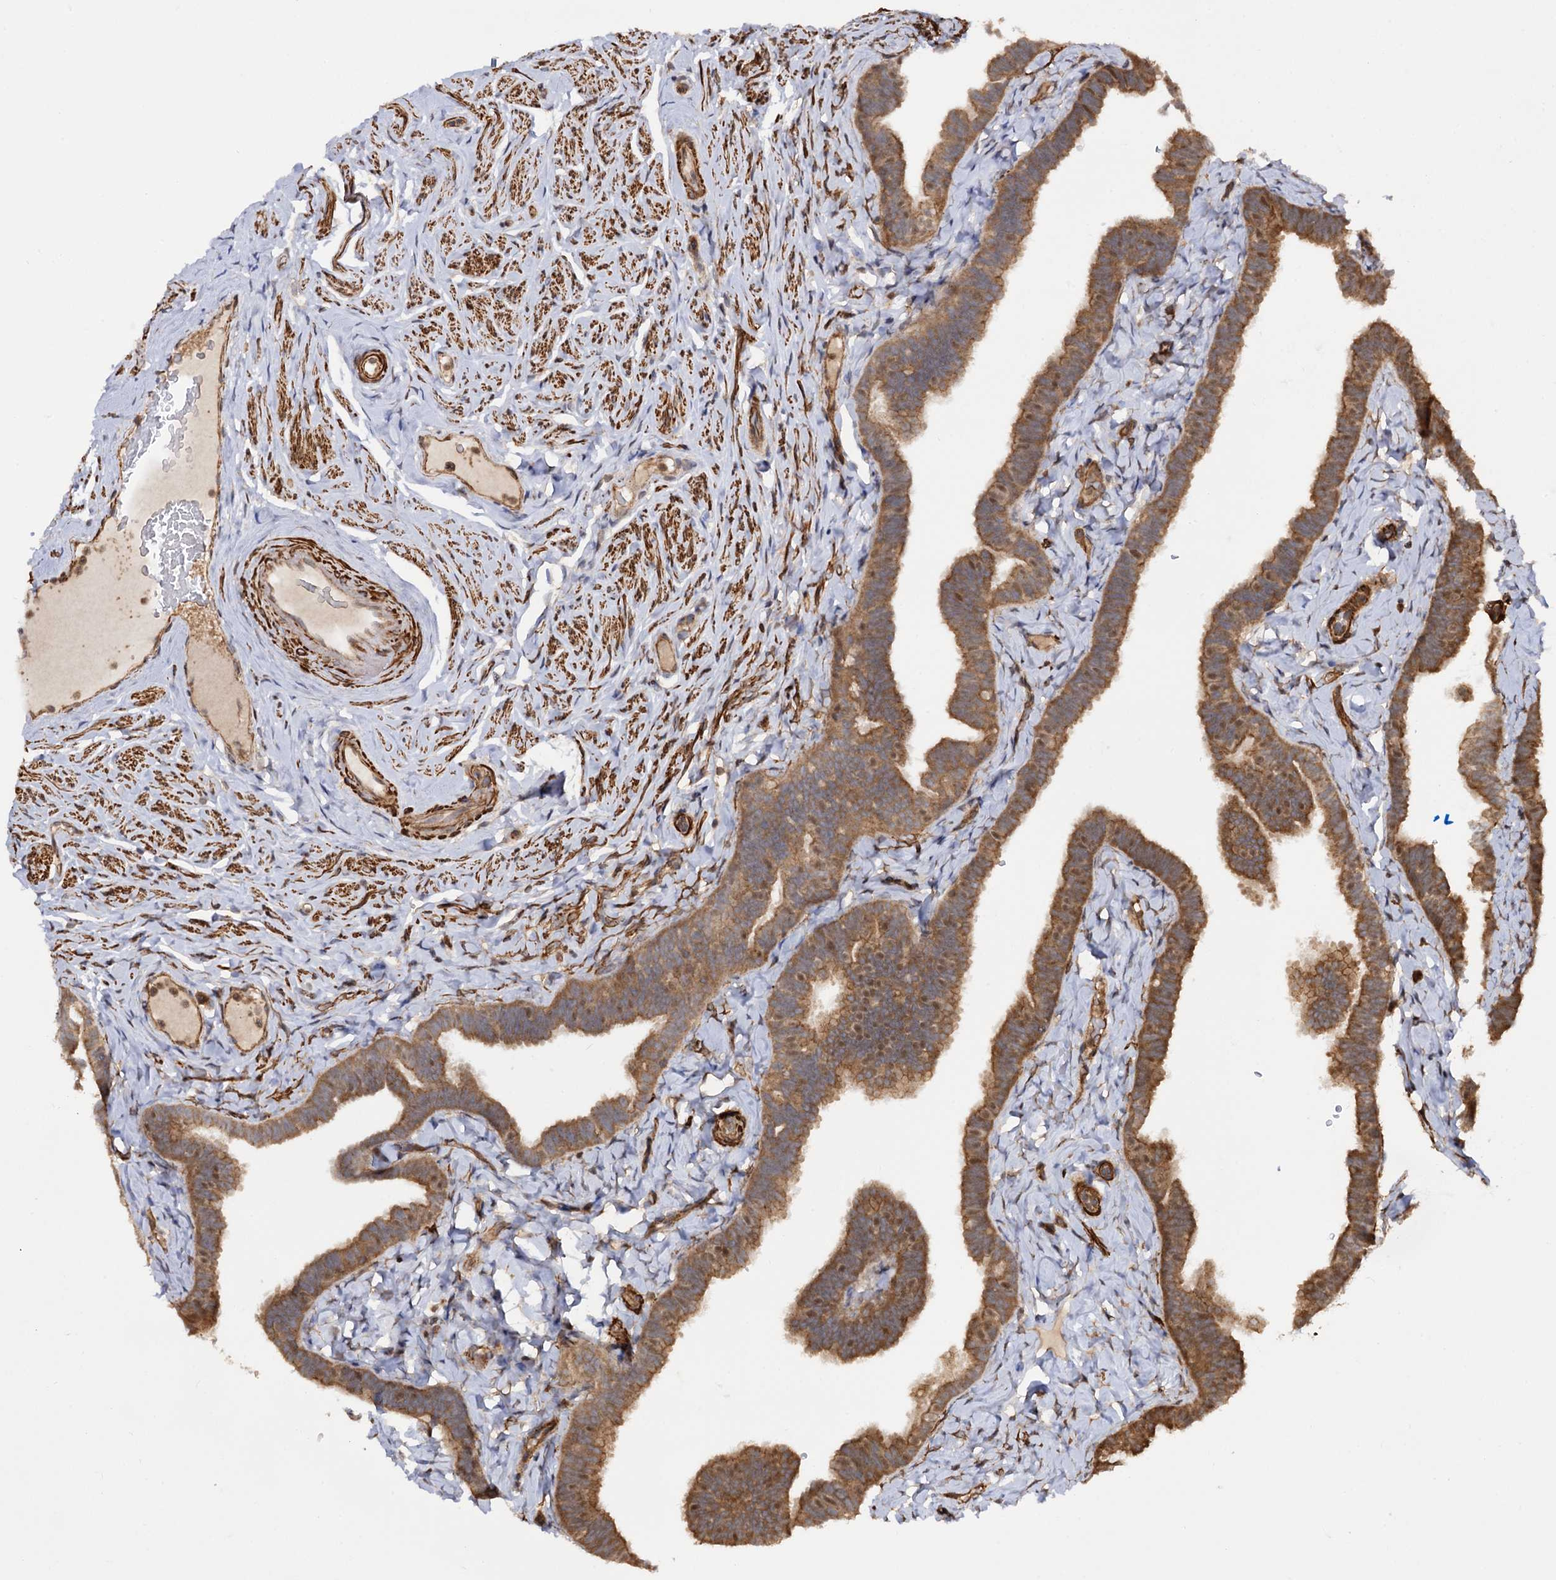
{"staining": {"intensity": "moderate", "quantity": ">75%", "location": "cytoplasmic/membranous"}, "tissue": "fallopian tube", "cell_type": "Glandular cells", "image_type": "normal", "snomed": [{"axis": "morphology", "description": "Normal tissue, NOS"}, {"axis": "topography", "description": "Fallopian tube"}], "caption": "This image exhibits immunohistochemistry staining of normal human fallopian tube, with medium moderate cytoplasmic/membranous staining in approximately >75% of glandular cells.", "gene": "ATP8B4", "patient": {"sex": "female", "age": 65}}